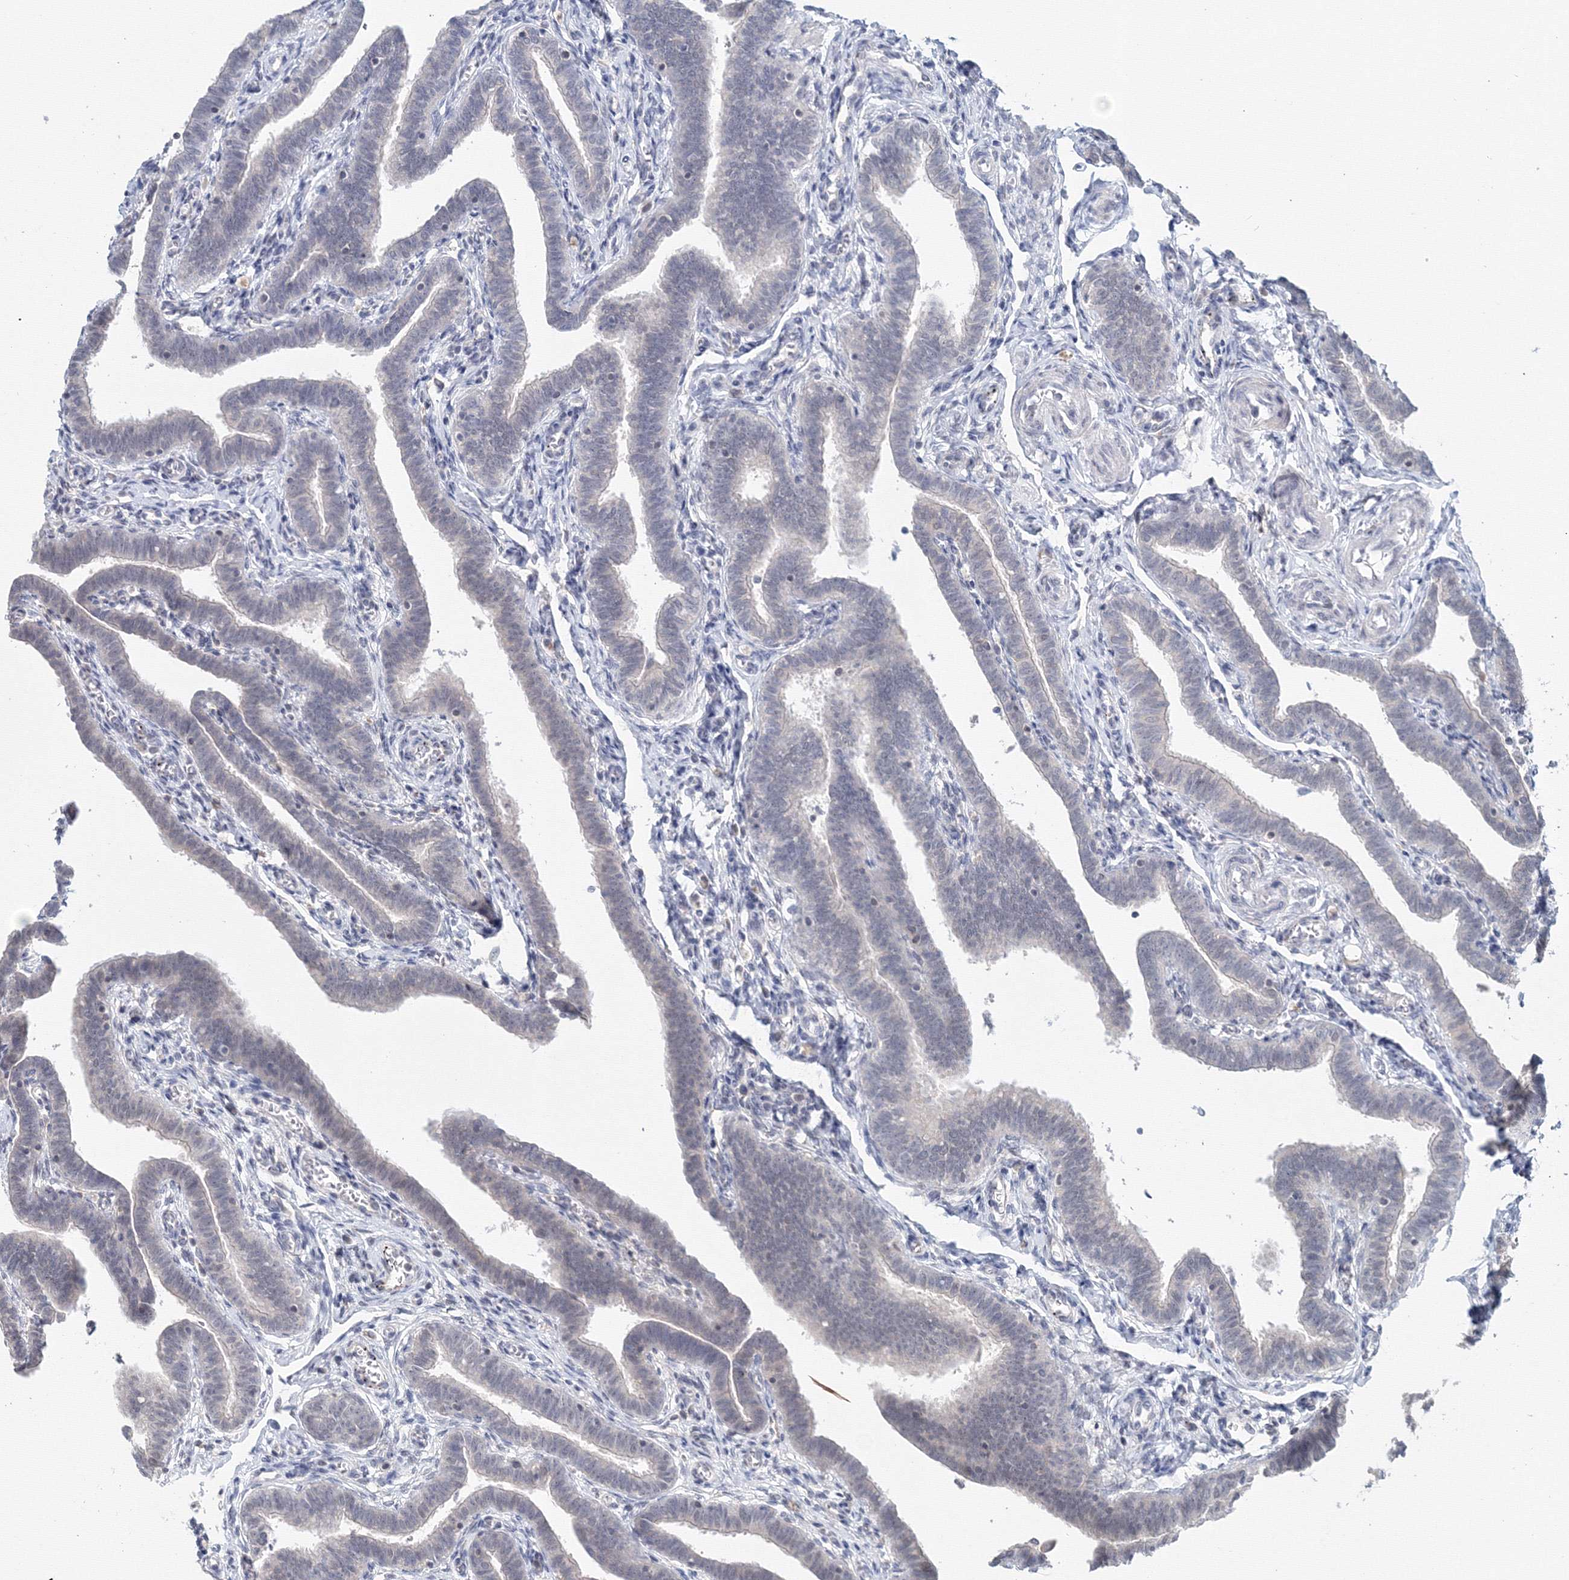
{"staining": {"intensity": "negative", "quantity": "none", "location": "none"}, "tissue": "fallopian tube", "cell_type": "Glandular cells", "image_type": "normal", "snomed": [{"axis": "morphology", "description": "Normal tissue, NOS"}, {"axis": "topography", "description": "Fallopian tube"}], "caption": "Fallopian tube stained for a protein using IHC exhibits no positivity glandular cells.", "gene": "SLC7A7", "patient": {"sex": "female", "age": 36}}